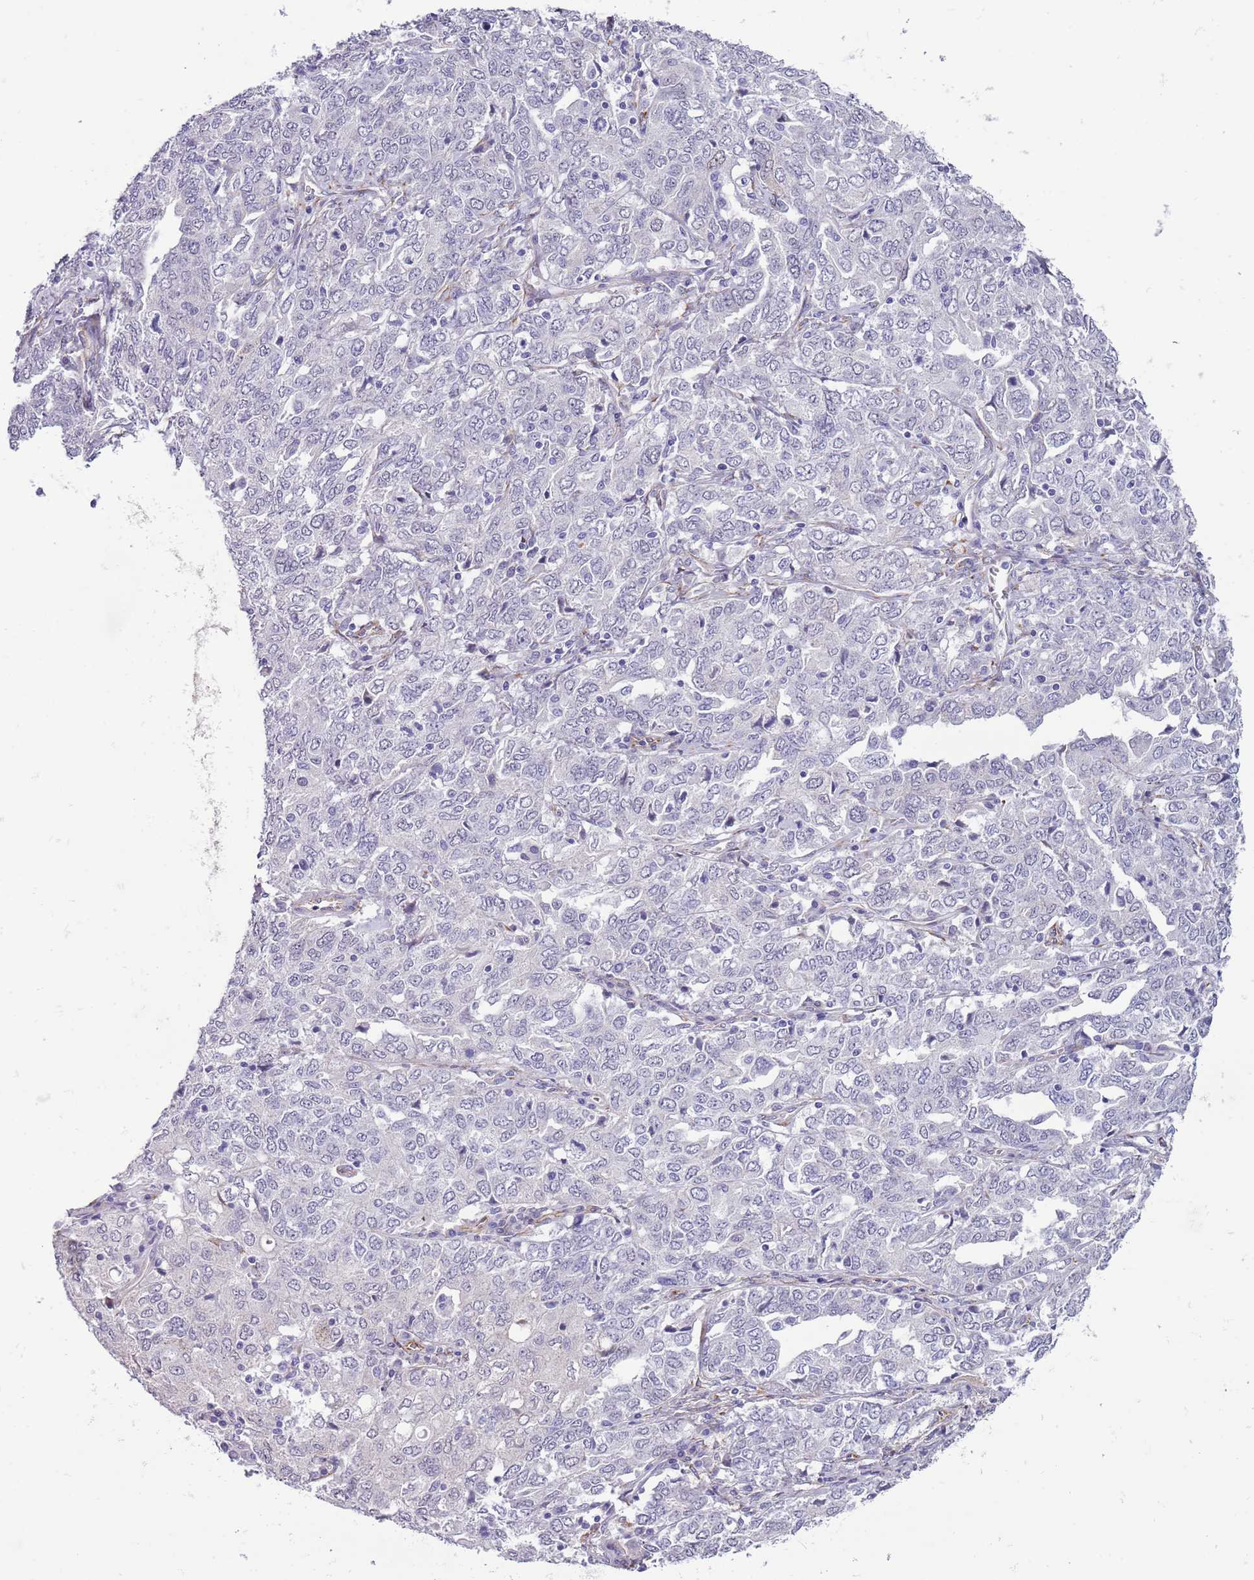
{"staining": {"intensity": "negative", "quantity": "none", "location": "none"}, "tissue": "ovarian cancer", "cell_type": "Tumor cells", "image_type": "cancer", "snomed": [{"axis": "morphology", "description": "Carcinoma, endometroid"}, {"axis": "topography", "description": "Ovary"}], "caption": "Tumor cells show no significant protein expression in endometroid carcinoma (ovarian).", "gene": "MRPL32", "patient": {"sex": "female", "age": 62}}